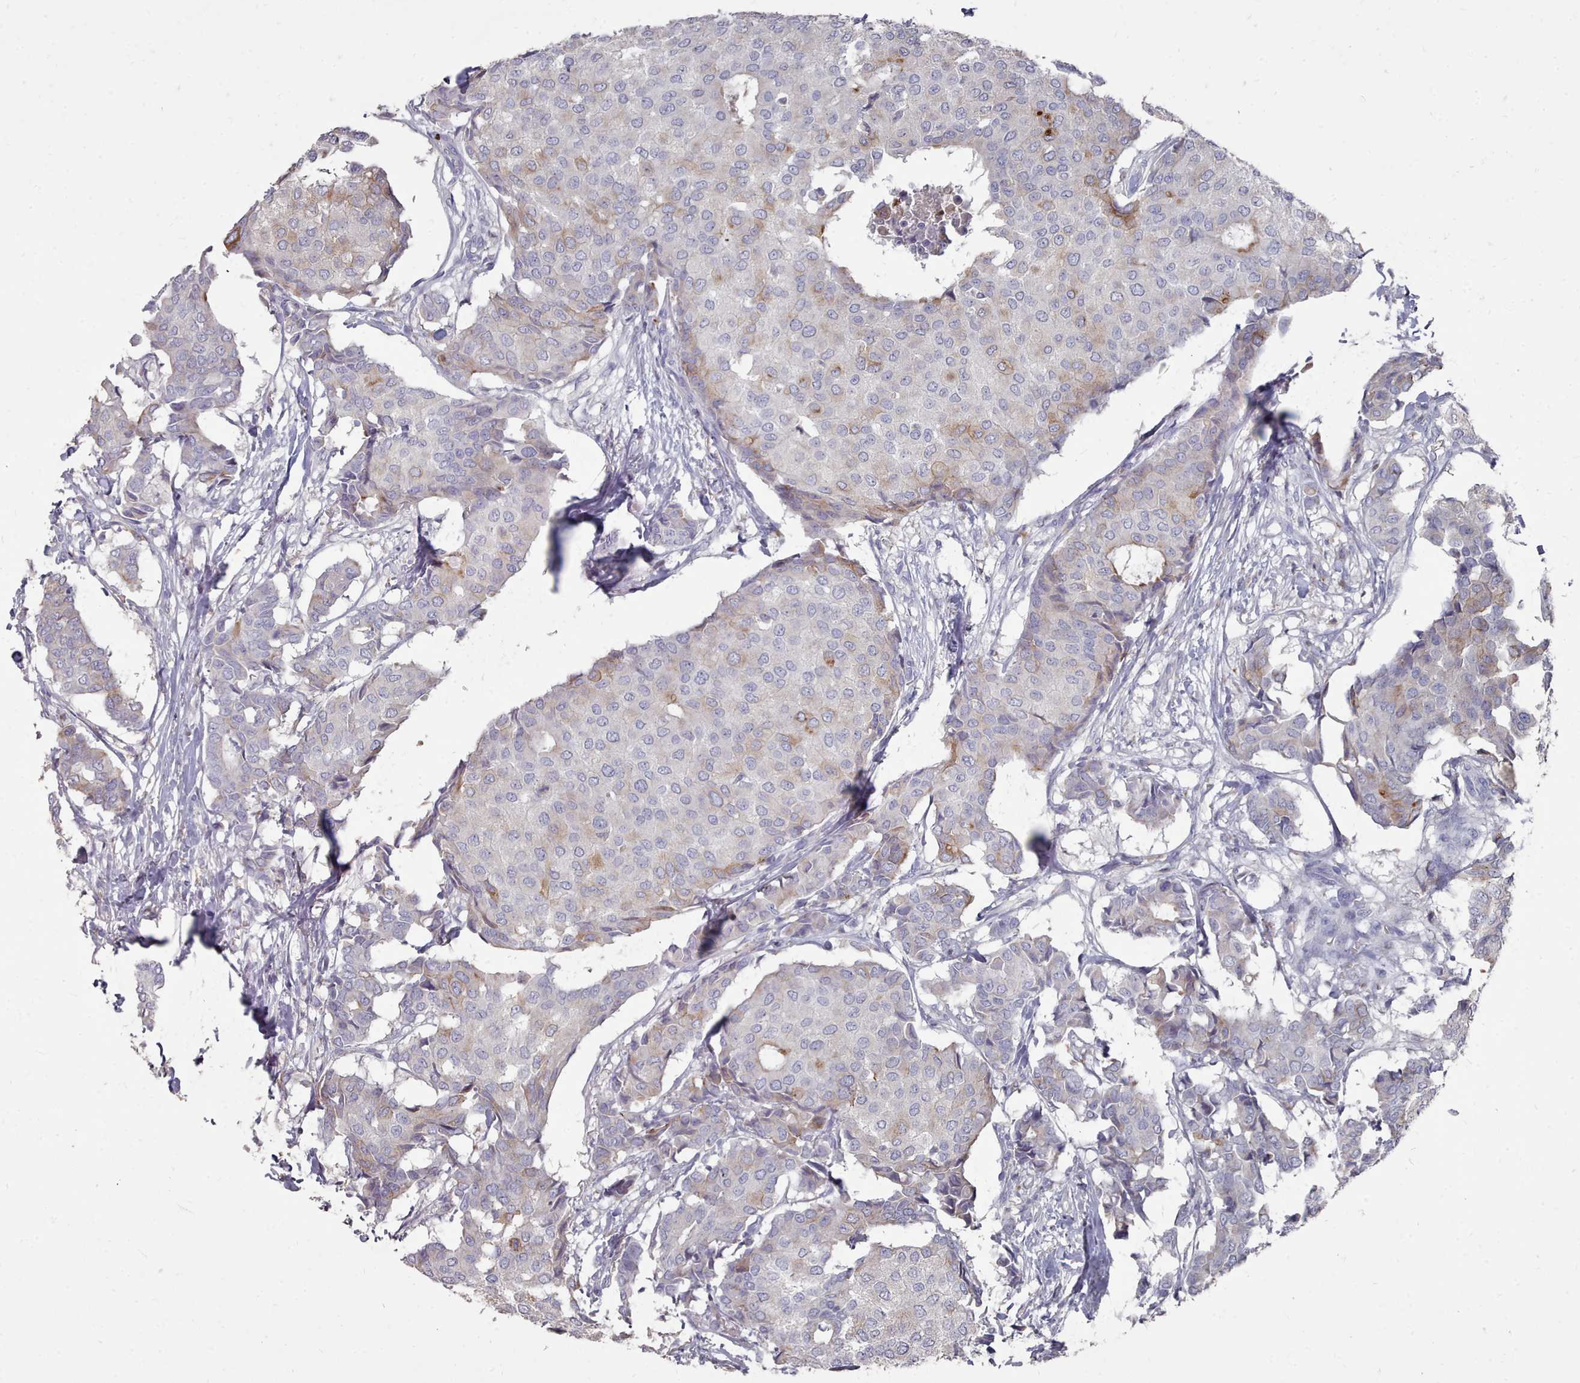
{"staining": {"intensity": "moderate", "quantity": "<25%", "location": "cytoplasmic/membranous"}, "tissue": "breast cancer", "cell_type": "Tumor cells", "image_type": "cancer", "snomed": [{"axis": "morphology", "description": "Duct carcinoma"}, {"axis": "topography", "description": "Breast"}], "caption": "This image exhibits breast cancer stained with immunohistochemistry (IHC) to label a protein in brown. The cytoplasmic/membranous of tumor cells show moderate positivity for the protein. Nuclei are counter-stained blue.", "gene": "OTULINL", "patient": {"sex": "female", "age": 75}}